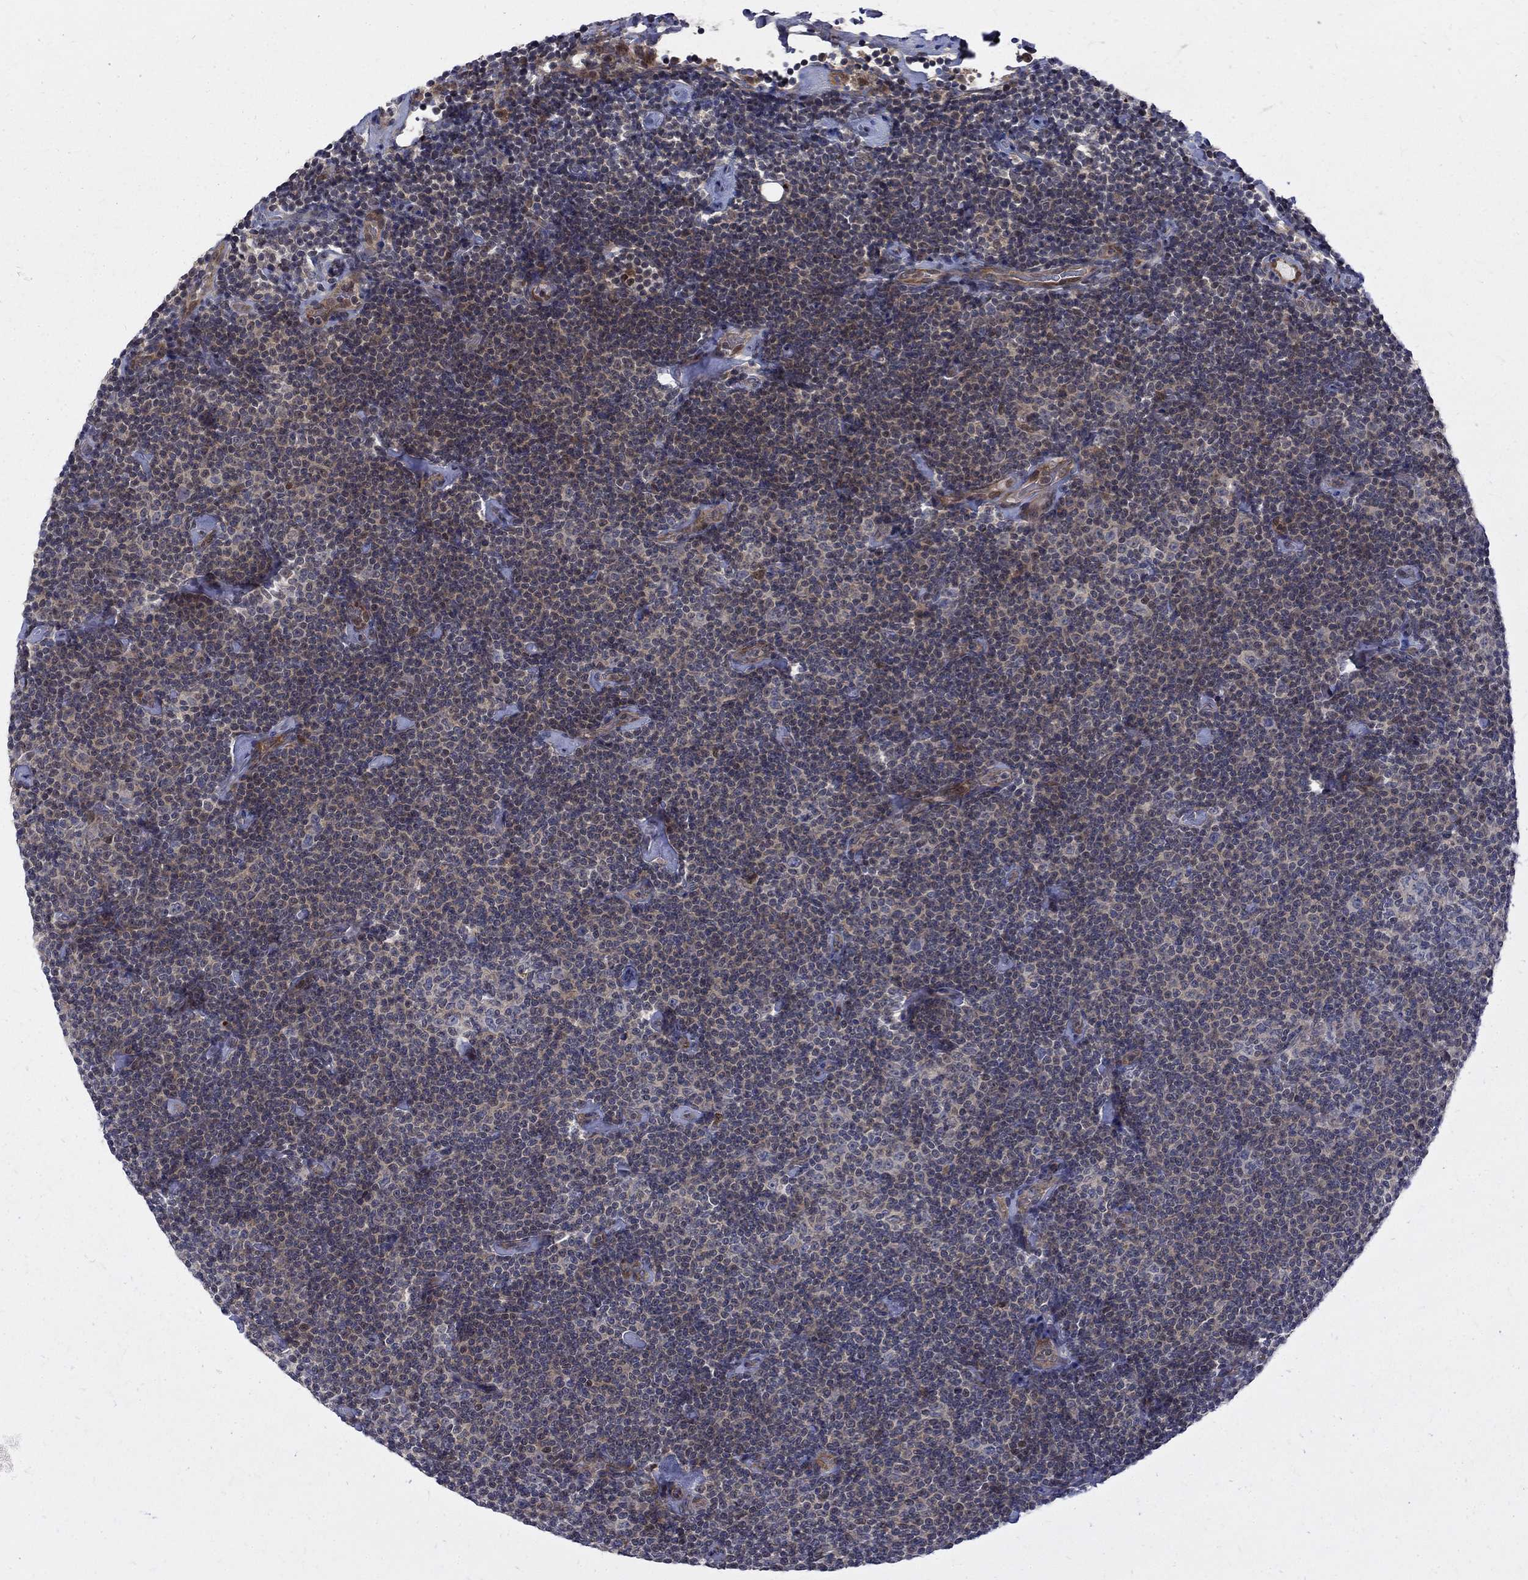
{"staining": {"intensity": "negative", "quantity": "none", "location": "none"}, "tissue": "lymphoma", "cell_type": "Tumor cells", "image_type": "cancer", "snomed": [{"axis": "morphology", "description": "Malignant lymphoma, non-Hodgkin's type, Low grade"}, {"axis": "topography", "description": "Lymph node"}], "caption": "Immunohistochemistry of low-grade malignant lymphoma, non-Hodgkin's type demonstrates no staining in tumor cells.", "gene": "WDR19", "patient": {"sex": "male", "age": 81}}